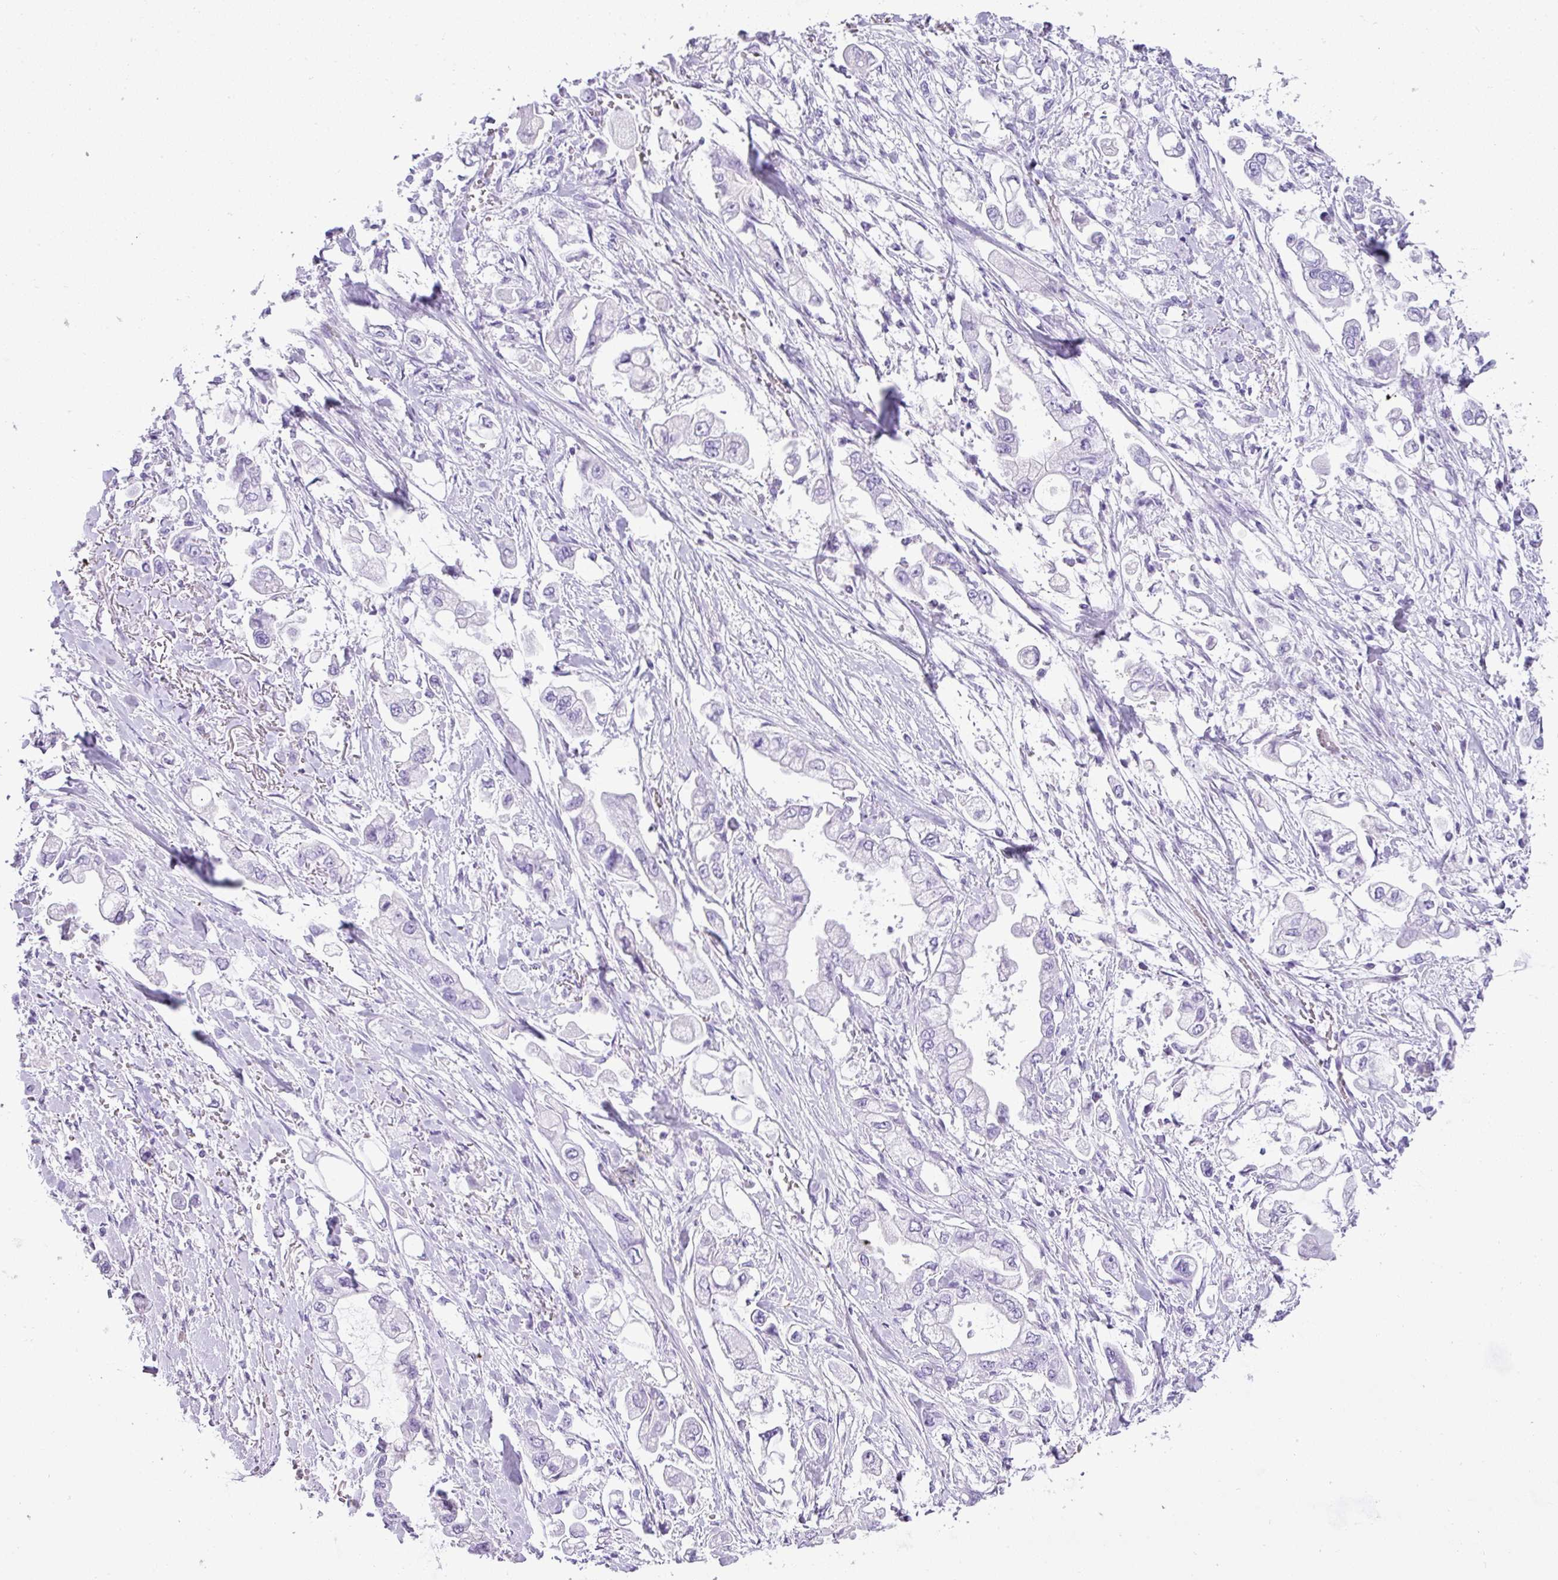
{"staining": {"intensity": "negative", "quantity": "none", "location": "none"}, "tissue": "stomach cancer", "cell_type": "Tumor cells", "image_type": "cancer", "snomed": [{"axis": "morphology", "description": "Adenocarcinoma, NOS"}, {"axis": "topography", "description": "Stomach"}], "caption": "A photomicrograph of human stomach cancer is negative for staining in tumor cells.", "gene": "TNP1", "patient": {"sex": "male", "age": 62}}